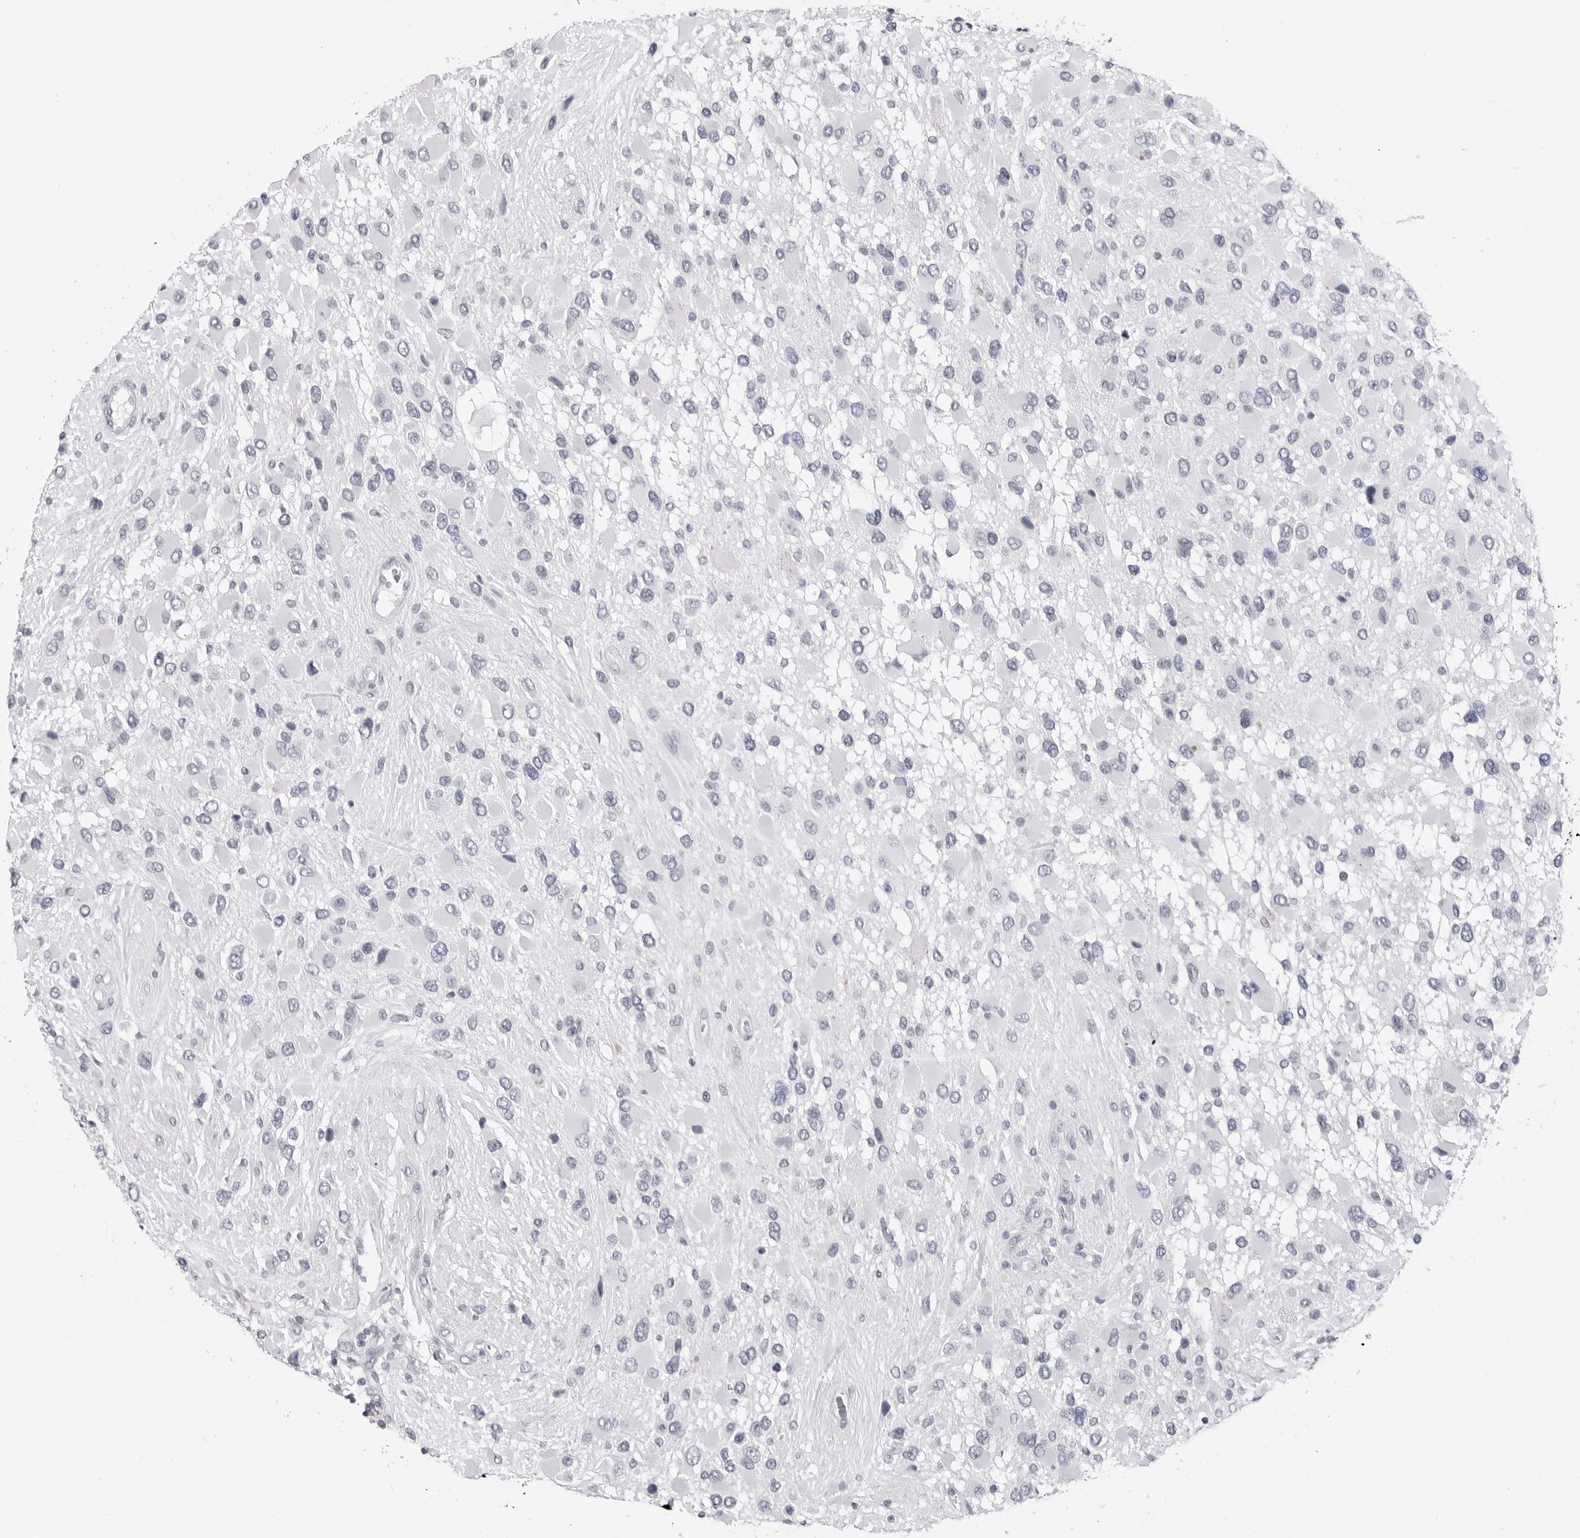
{"staining": {"intensity": "negative", "quantity": "none", "location": "none"}, "tissue": "glioma", "cell_type": "Tumor cells", "image_type": "cancer", "snomed": [{"axis": "morphology", "description": "Glioma, malignant, High grade"}, {"axis": "topography", "description": "Brain"}], "caption": "There is no significant expression in tumor cells of malignant glioma (high-grade).", "gene": "PGA3", "patient": {"sex": "male", "age": 53}}